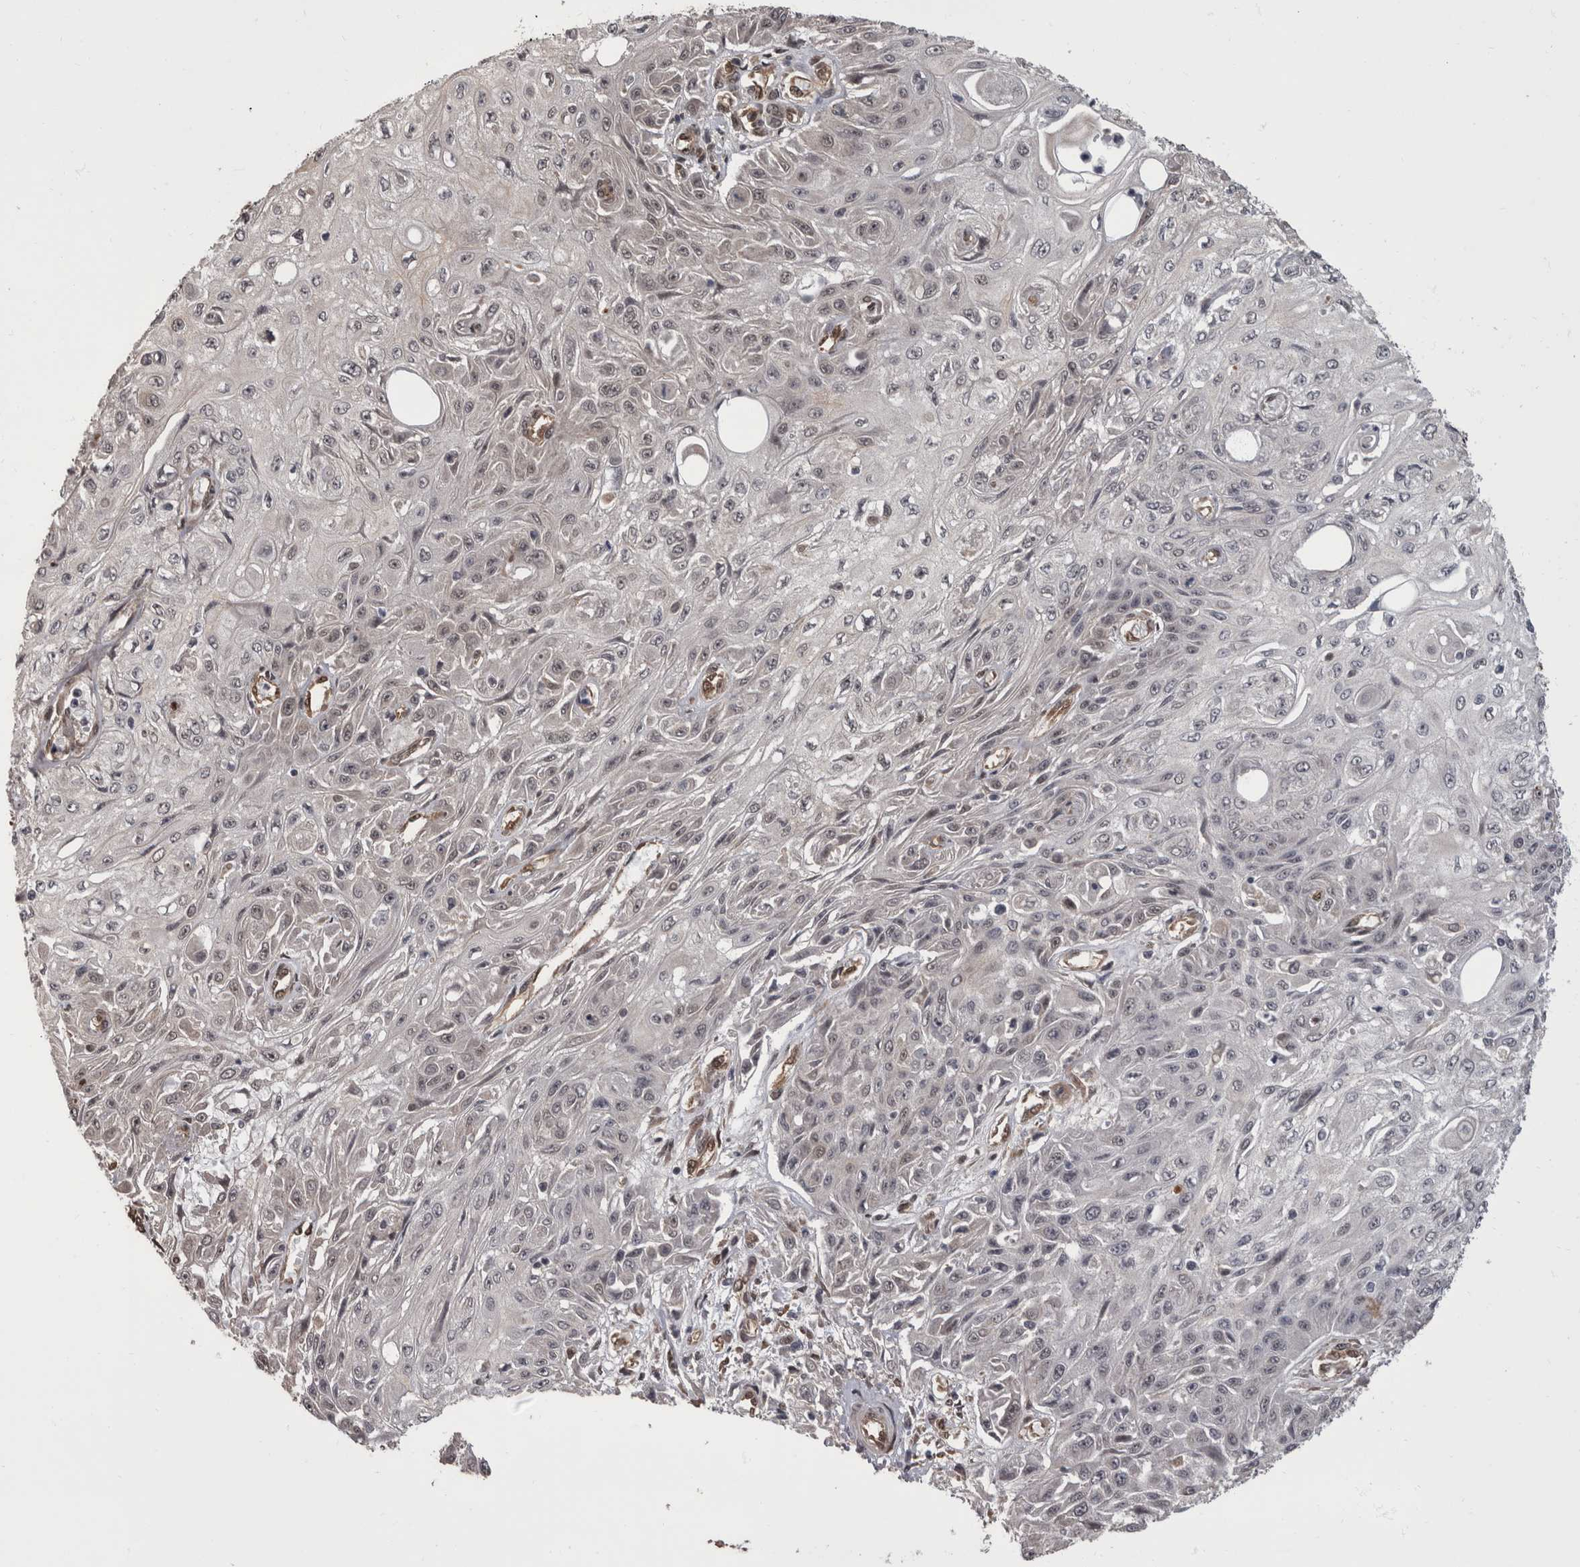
{"staining": {"intensity": "negative", "quantity": "none", "location": "none"}, "tissue": "skin cancer", "cell_type": "Tumor cells", "image_type": "cancer", "snomed": [{"axis": "morphology", "description": "Squamous cell carcinoma, NOS"}, {"axis": "morphology", "description": "Squamous cell carcinoma, metastatic, NOS"}, {"axis": "topography", "description": "Skin"}, {"axis": "topography", "description": "Lymph node"}], "caption": "IHC photomicrograph of human skin squamous cell carcinoma stained for a protein (brown), which exhibits no positivity in tumor cells.", "gene": "AKT3", "patient": {"sex": "male", "age": 75}}